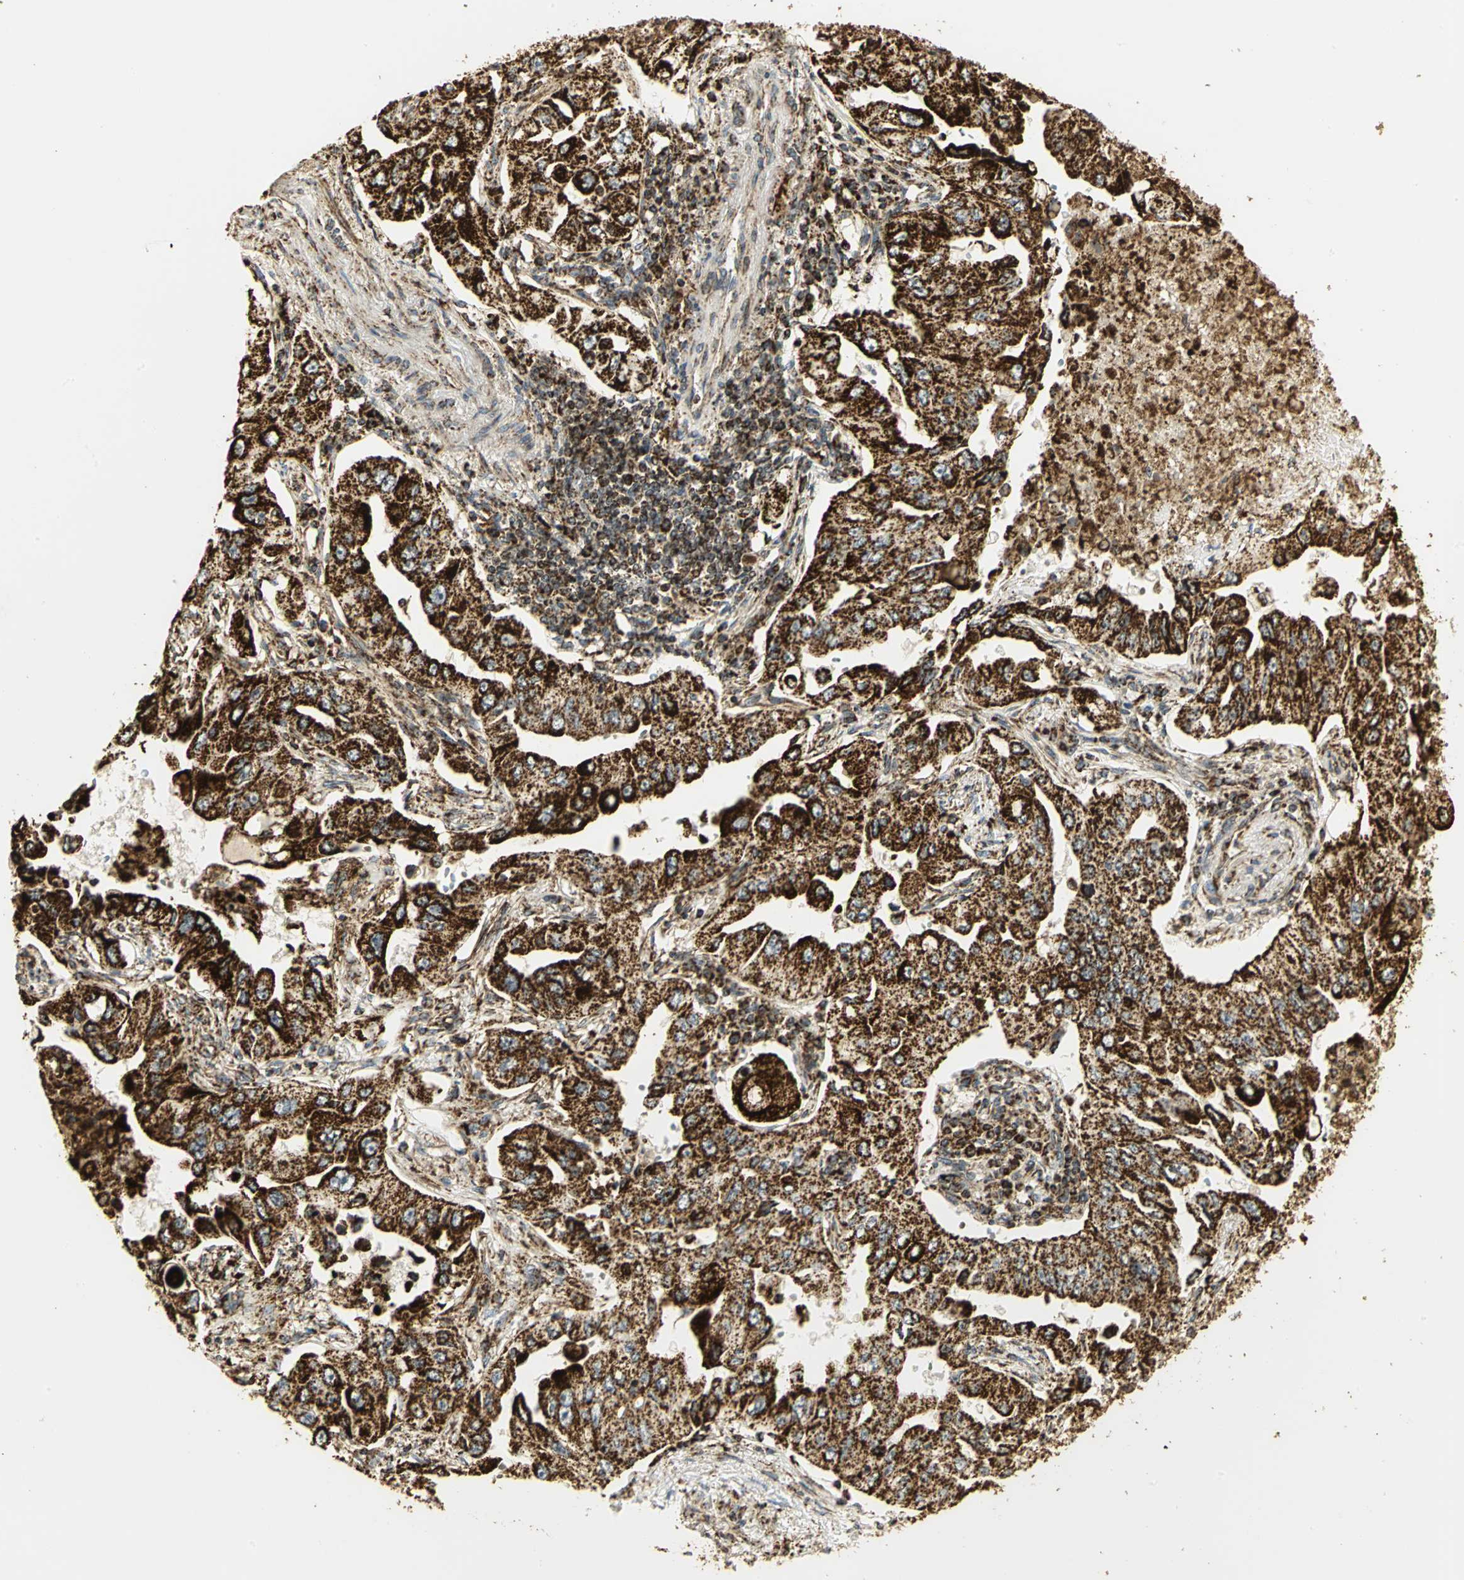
{"staining": {"intensity": "strong", "quantity": ">75%", "location": "cytoplasmic/membranous"}, "tissue": "lung cancer", "cell_type": "Tumor cells", "image_type": "cancer", "snomed": [{"axis": "morphology", "description": "Adenocarcinoma, NOS"}, {"axis": "topography", "description": "Lung"}], "caption": "Lung adenocarcinoma stained with IHC exhibits strong cytoplasmic/membranous expression in approximately >75% of tumor cells. (Brightfield microscopy of DAB IHC at high magnification).", "gene": "VDAC1", "patient": {"sex": "male", "age": 84}}